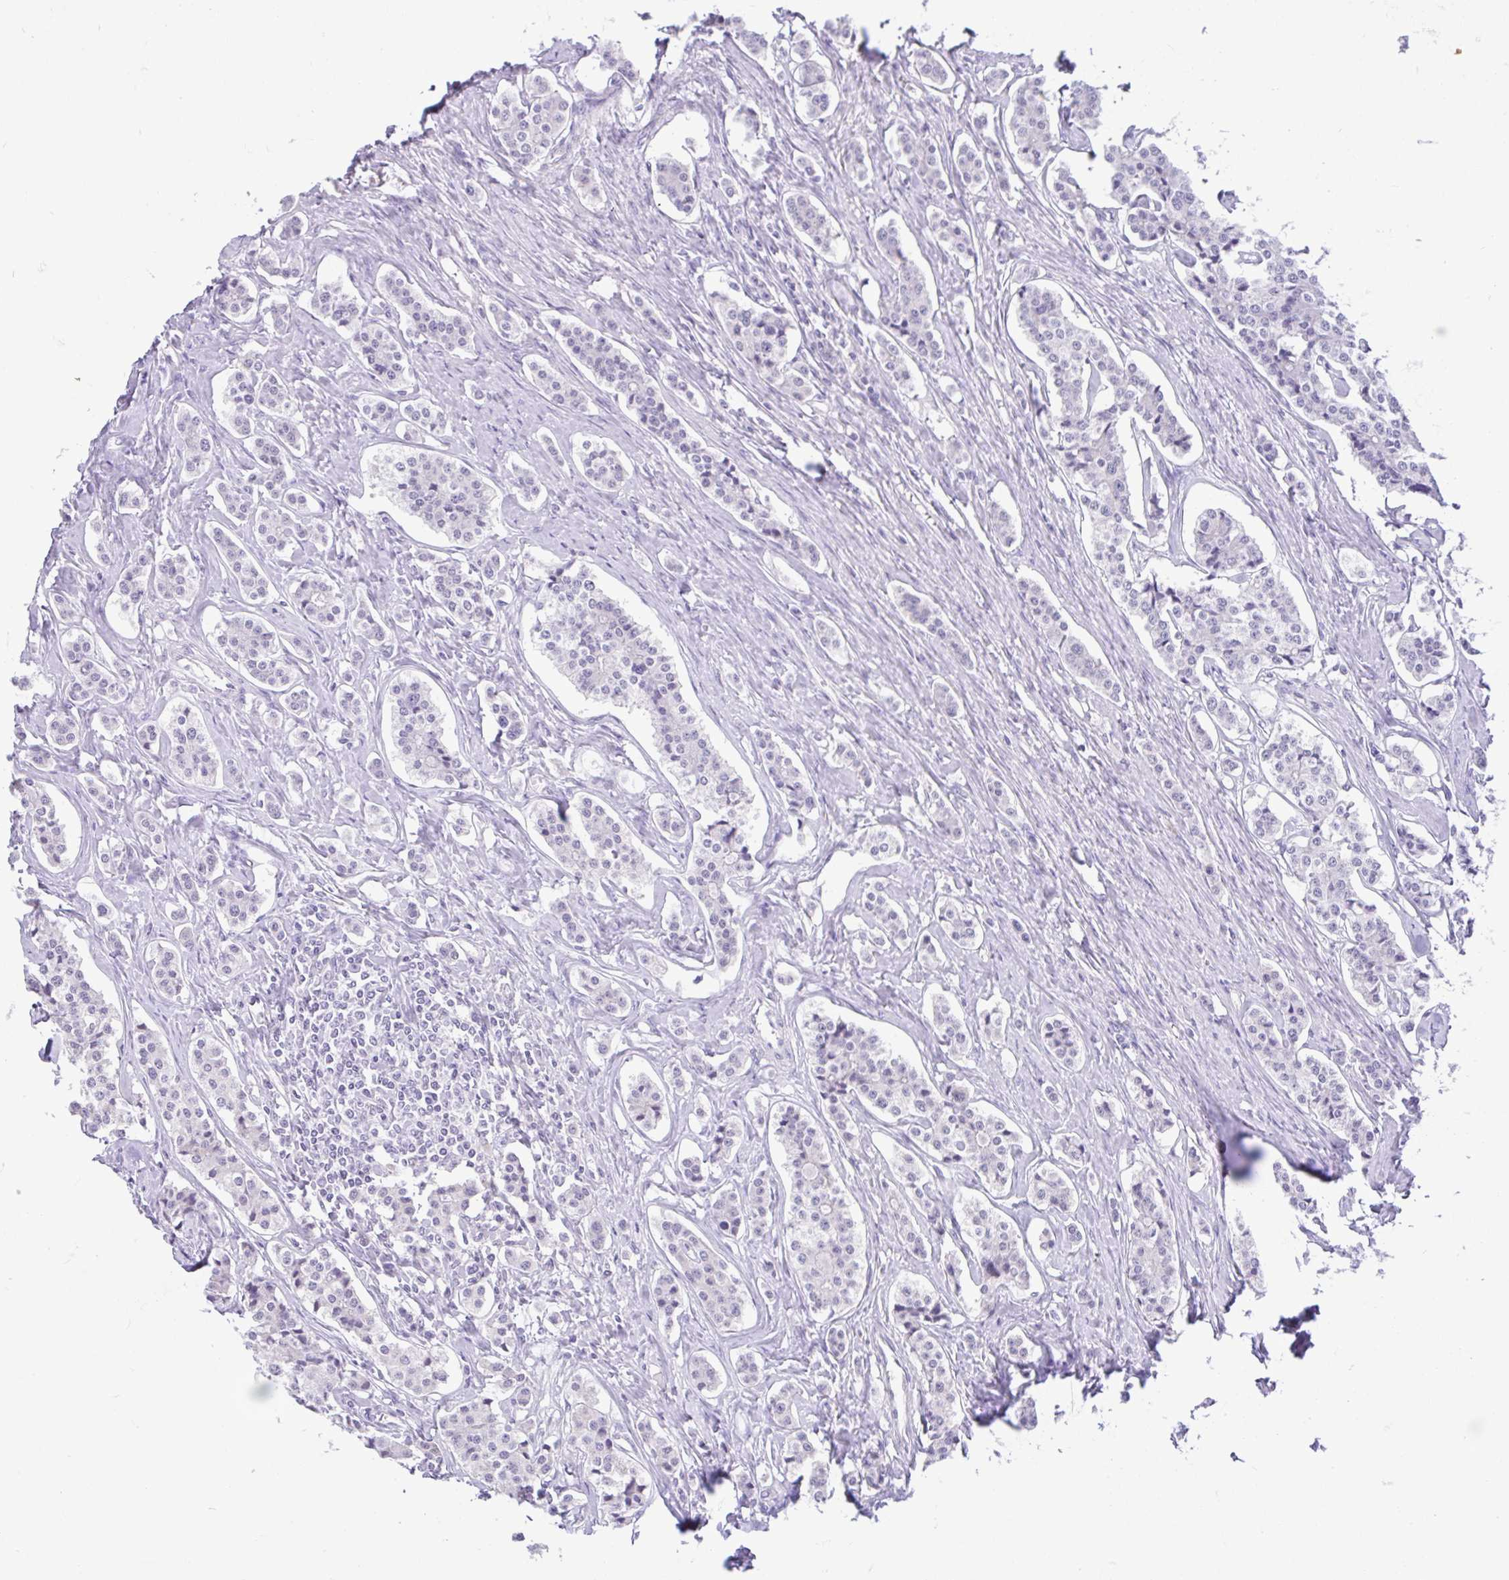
{"staining": {"intensity": "negative", "quantity": "none", "location": "none"}, "tissue": "carcinoid", "cell_type": "Tumor cells", "image_type": "cancer", "snomed": [{"axis": "morphology", "description": "Carcinoid, malignant, NOS"}, {"axis": "topography", "description": "Small intestine"}], "caption": "IHC histopathology image of carcinoid stained for a protein (brown), which demonstrates no staining in tumor cells.", "gene": "PYCR2", "patient": {"sex": "male", "age": 63}}